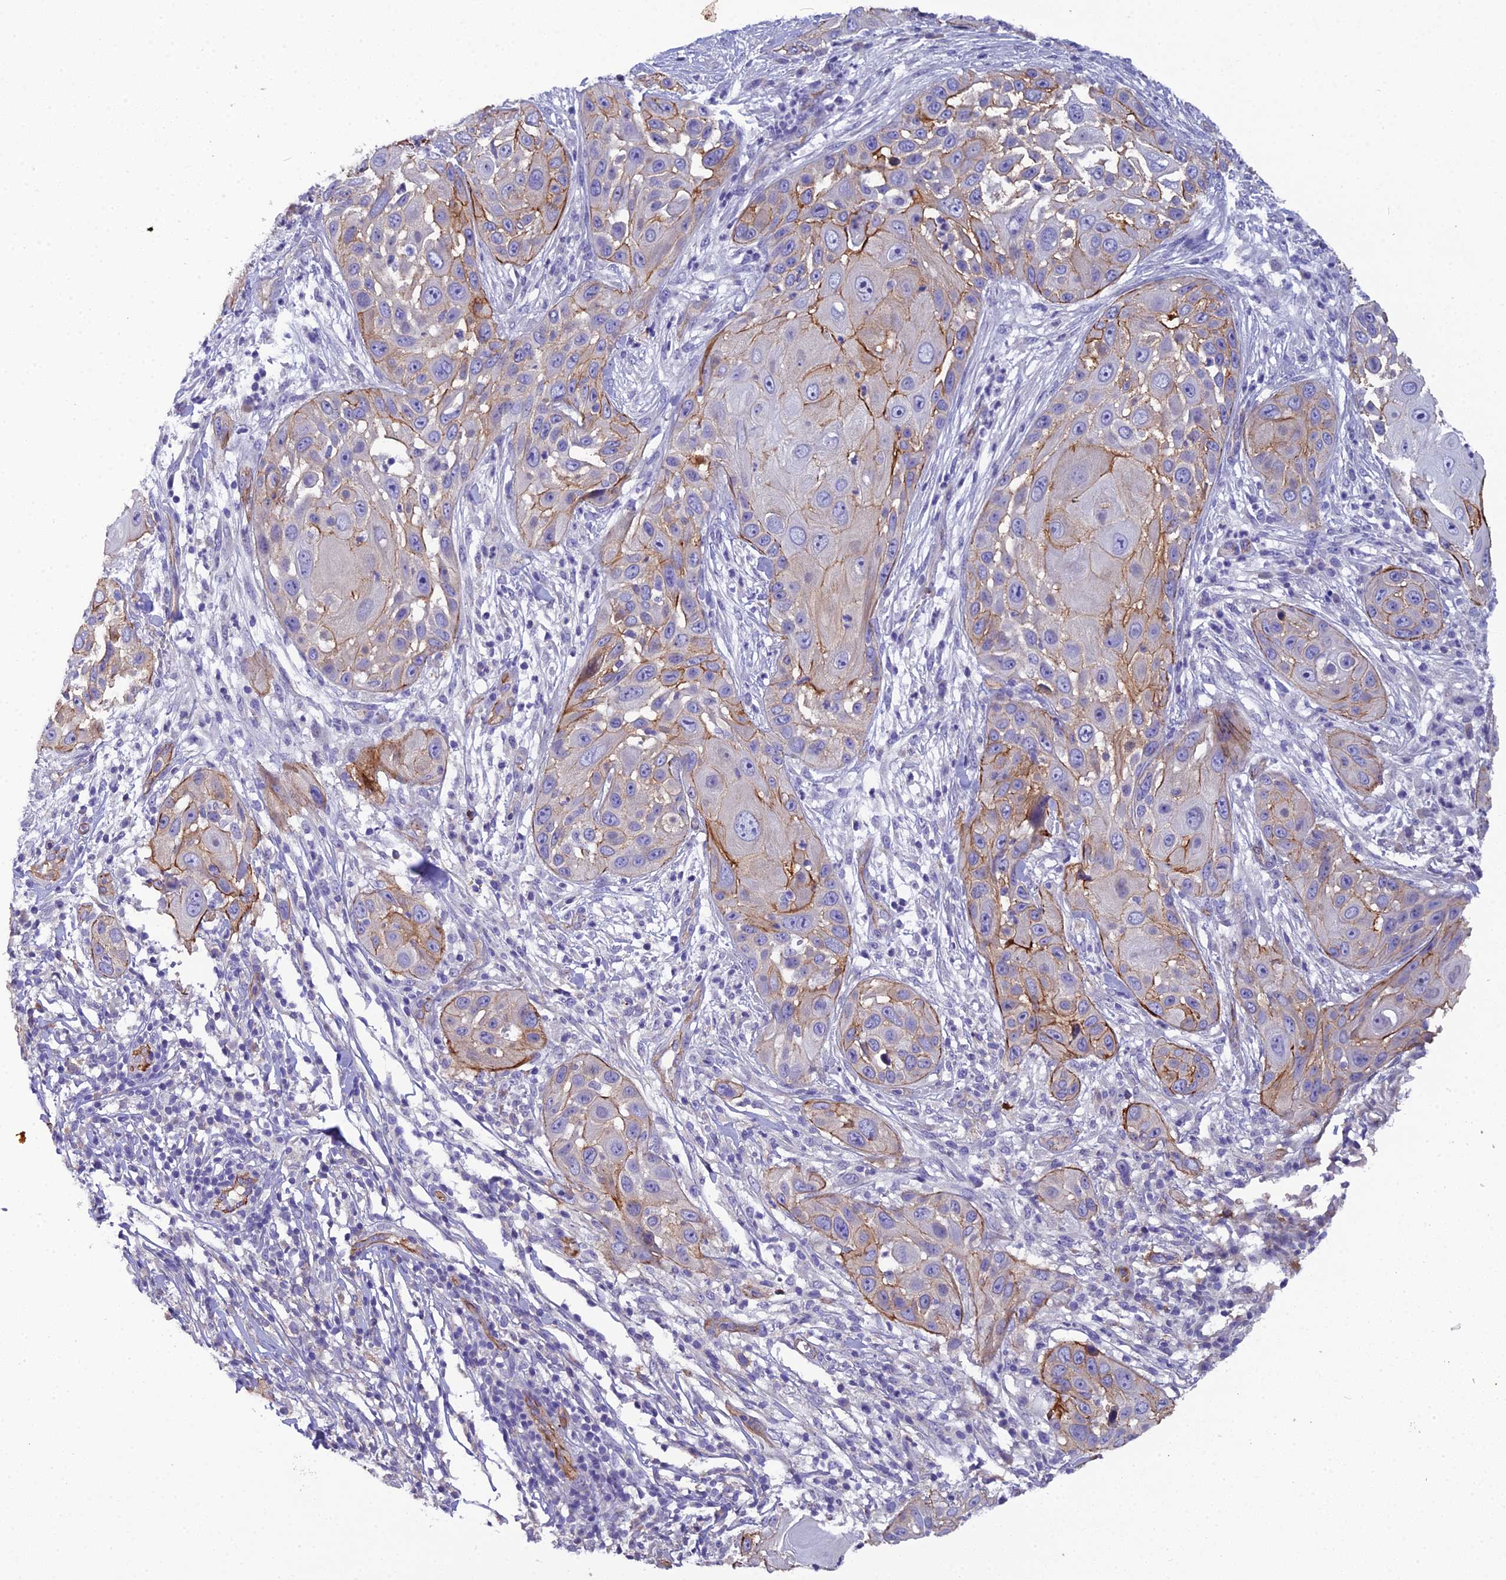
{"staining": {"intensity": "moderate", "quantity": "<25%", "location": "cytoplasmic/membranous"}, "tissue": "skin cancer", "cell_type": "Tumor cells", "image_type": "cancer", "snomed": [{"axis": "morphology", "description": "Squamous cell carcinoma, NOS"}, {"axis": "topography", "description": "Skin"}], "caption": "A micrograph of skin cancer (squamous cell carcinoma) stained for a protein displays moderate cytoplasmic/membranous brown staining in tumor cells.", "gene": "CFAP47", "patient": {"sex": "female", "age": 44}}